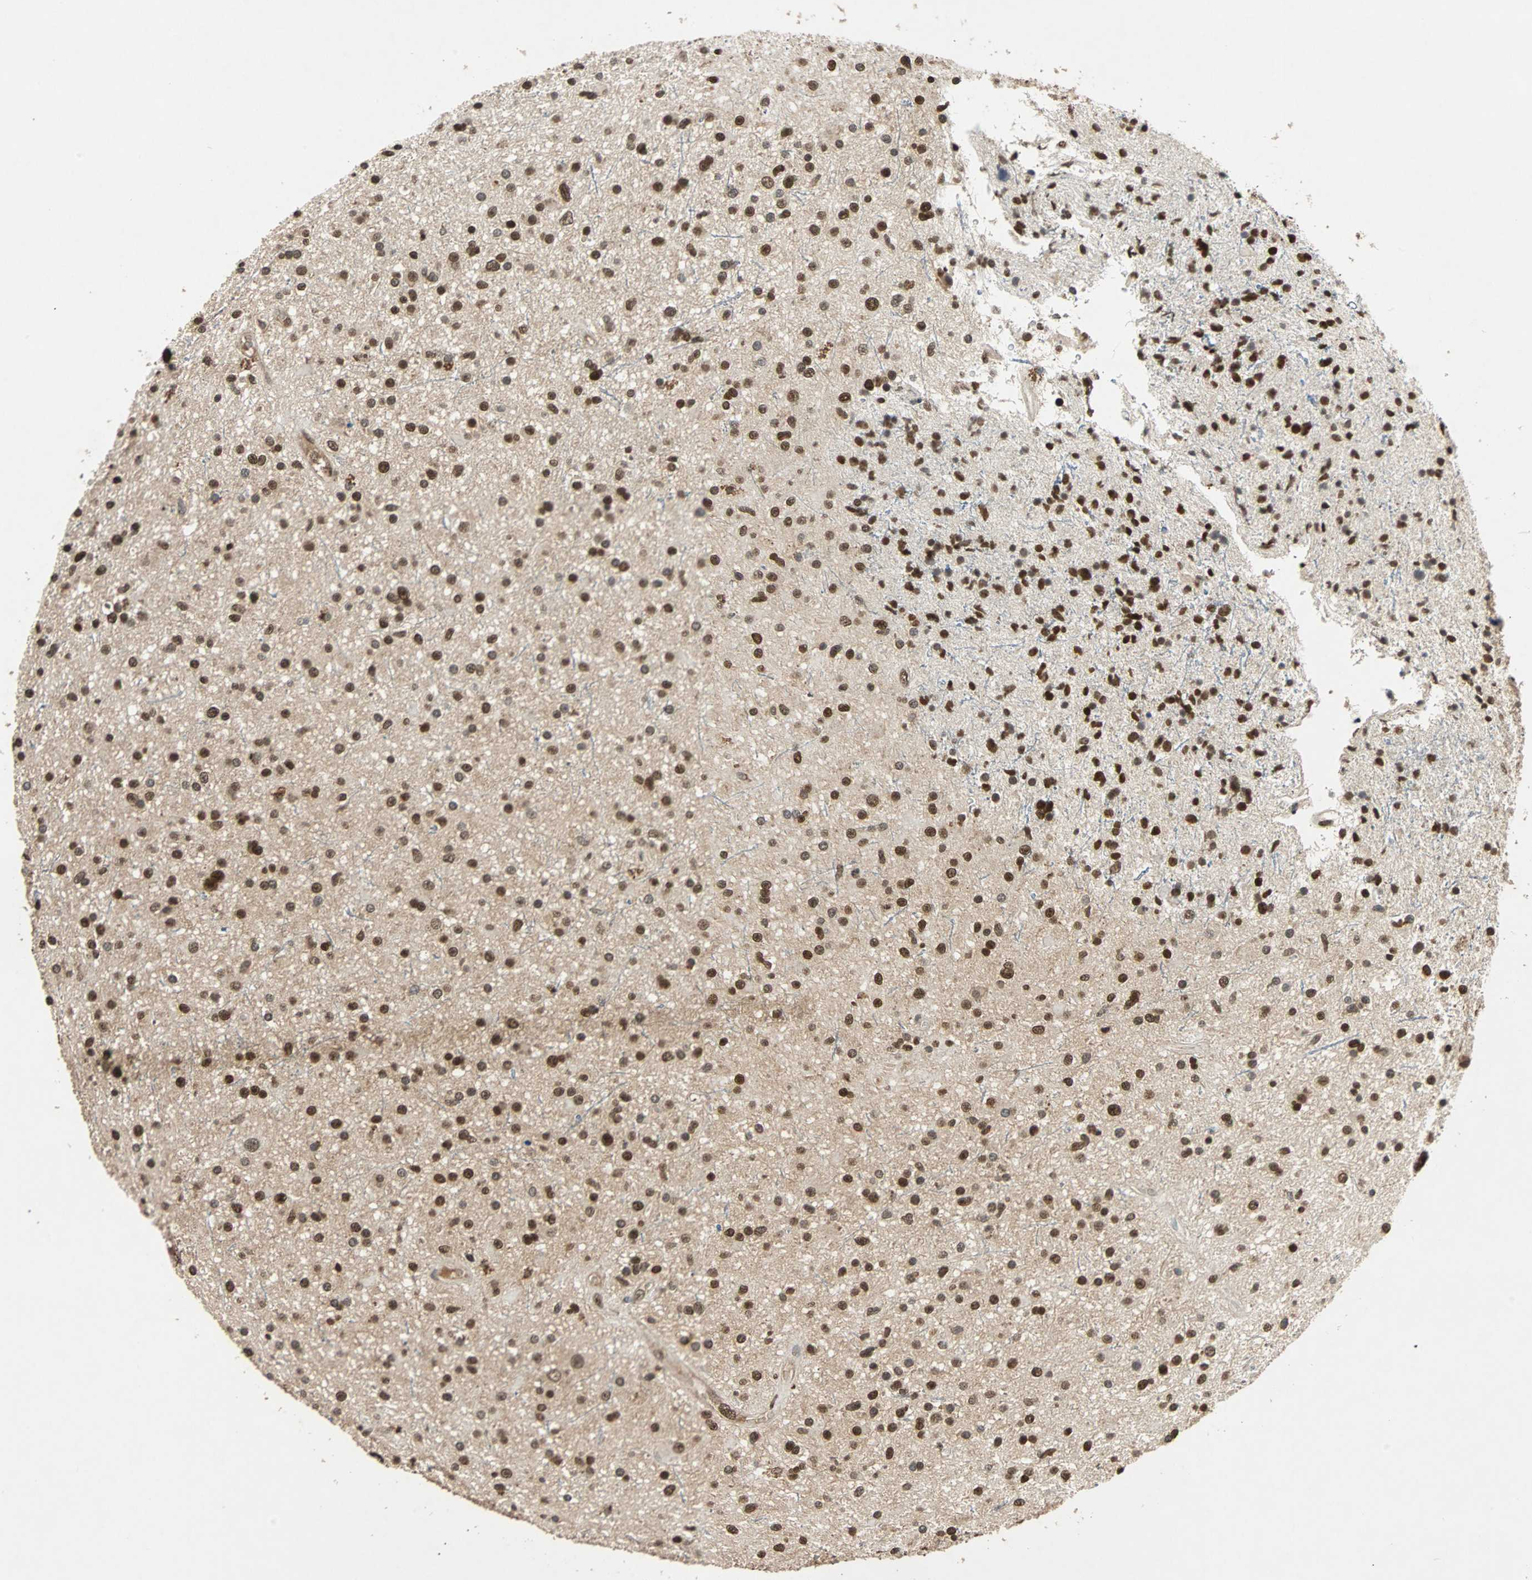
{"staining": {"intensity": "strong", "quantity": ">75%", "location": "nuclear"}, "tissue": "glioma", "cell_type": "Tumor cells", "image_type": "cancer", "snomed": [{"axis": "morphology", "description": "Glioma, malignant, High grade"}, {"axis": "topography", "description": "Brain"}], "caption": "Human glioma stained with a protein marker reveals strong staining in tumor cells.", "gene": "PHC1", "patient": {"sex": "male", "age": 33}}